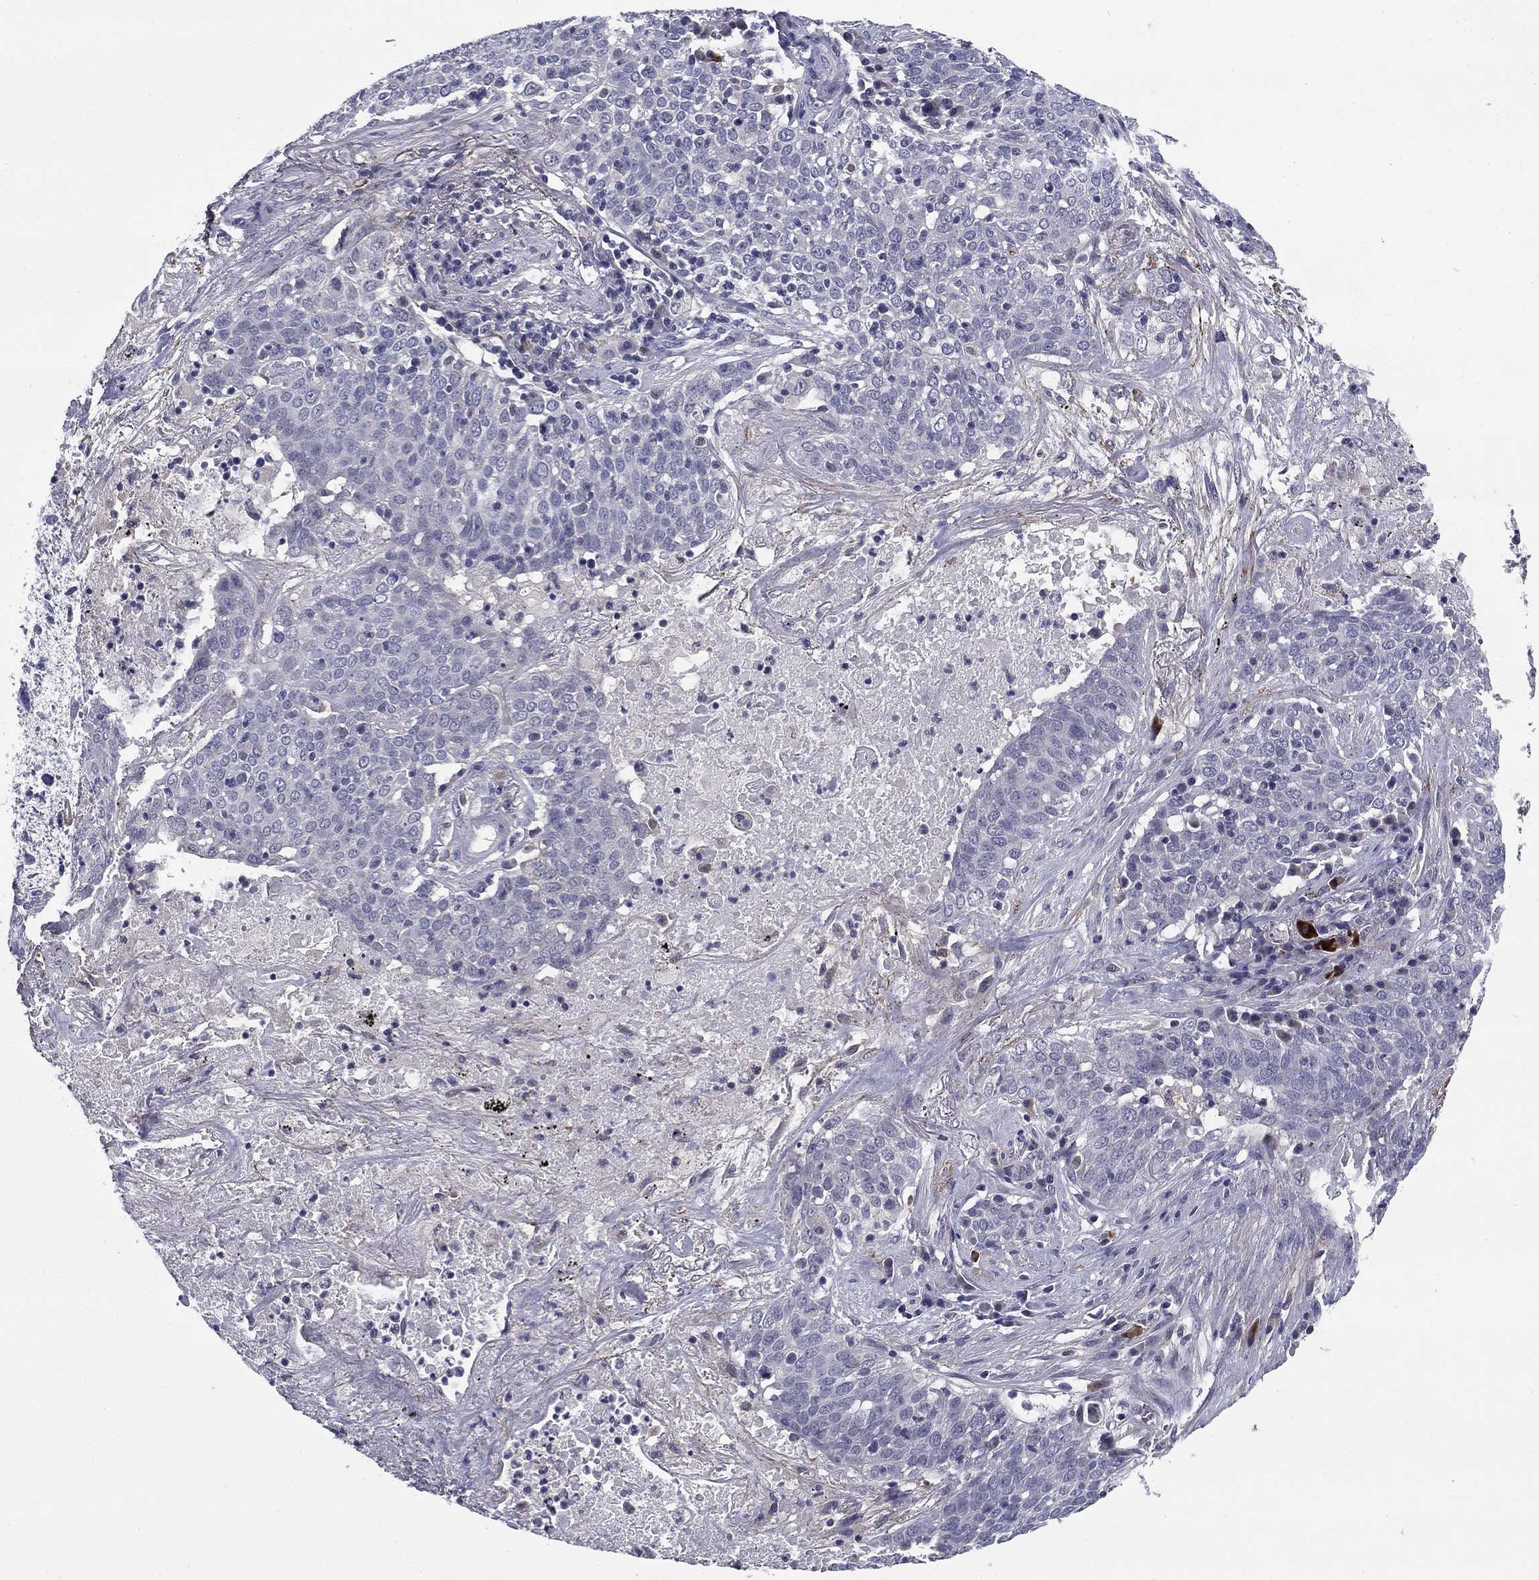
{"staining": {"intensity": "negative", "quantity": "none", "location": "none"}, "tissue": "lung cancer", "cell_type": "Tumor cells", "image_type": "cancer", "snomed": [{"axis": "morphology", "description": "Squamous cell carcinoma, NOS"}, {"axis": "topography", "description": "Lung"}], "caption": "IHC of lung squamous cell carcinoma displays no expression in tumor cells. (DAB (3,3'-diaminobenzidine) IHC with hematoxylin counter stain).", "gene": "REXO5", "patient": {"sex": "male", "age": 82}}